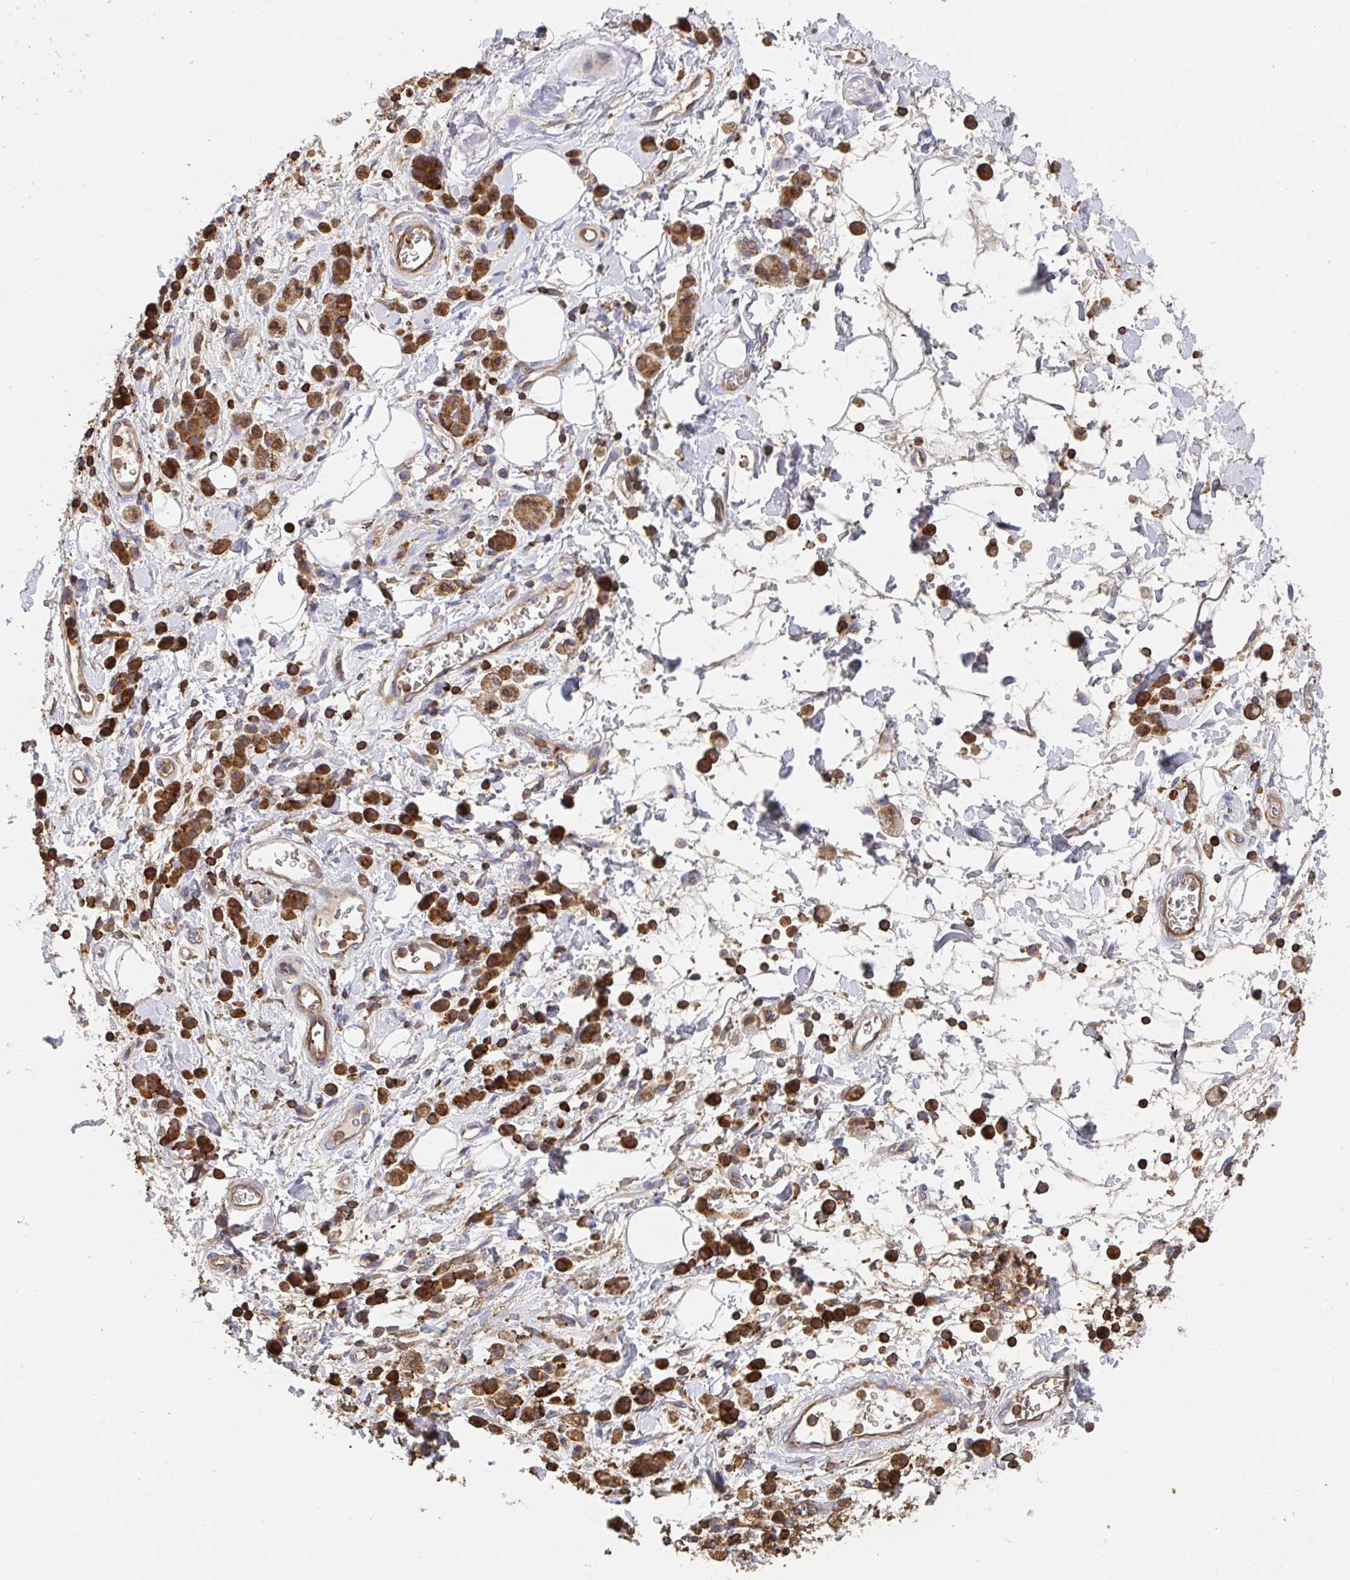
{"staining": {"intensity": "strong", "quantity": "25%-75%", "location": "cytoplasmic/membranous"}, "tissue": "stomach cancer", "cell_type": "Tumor cells", "image_type": "cancer", "snomed": [{"axis": "morphology", "description": "Adenocarcinoma, NOS"}, {"axis": "topography", "description": "Stomach"}], "caption": "Stomach cancer stained for a protein (brown) displays strong cytoplasmic/membranous positive expression in approximately 25%-75% of tumor cells.", "gene": "CFL1", "patient": {"sex": "male", "age": 77}}